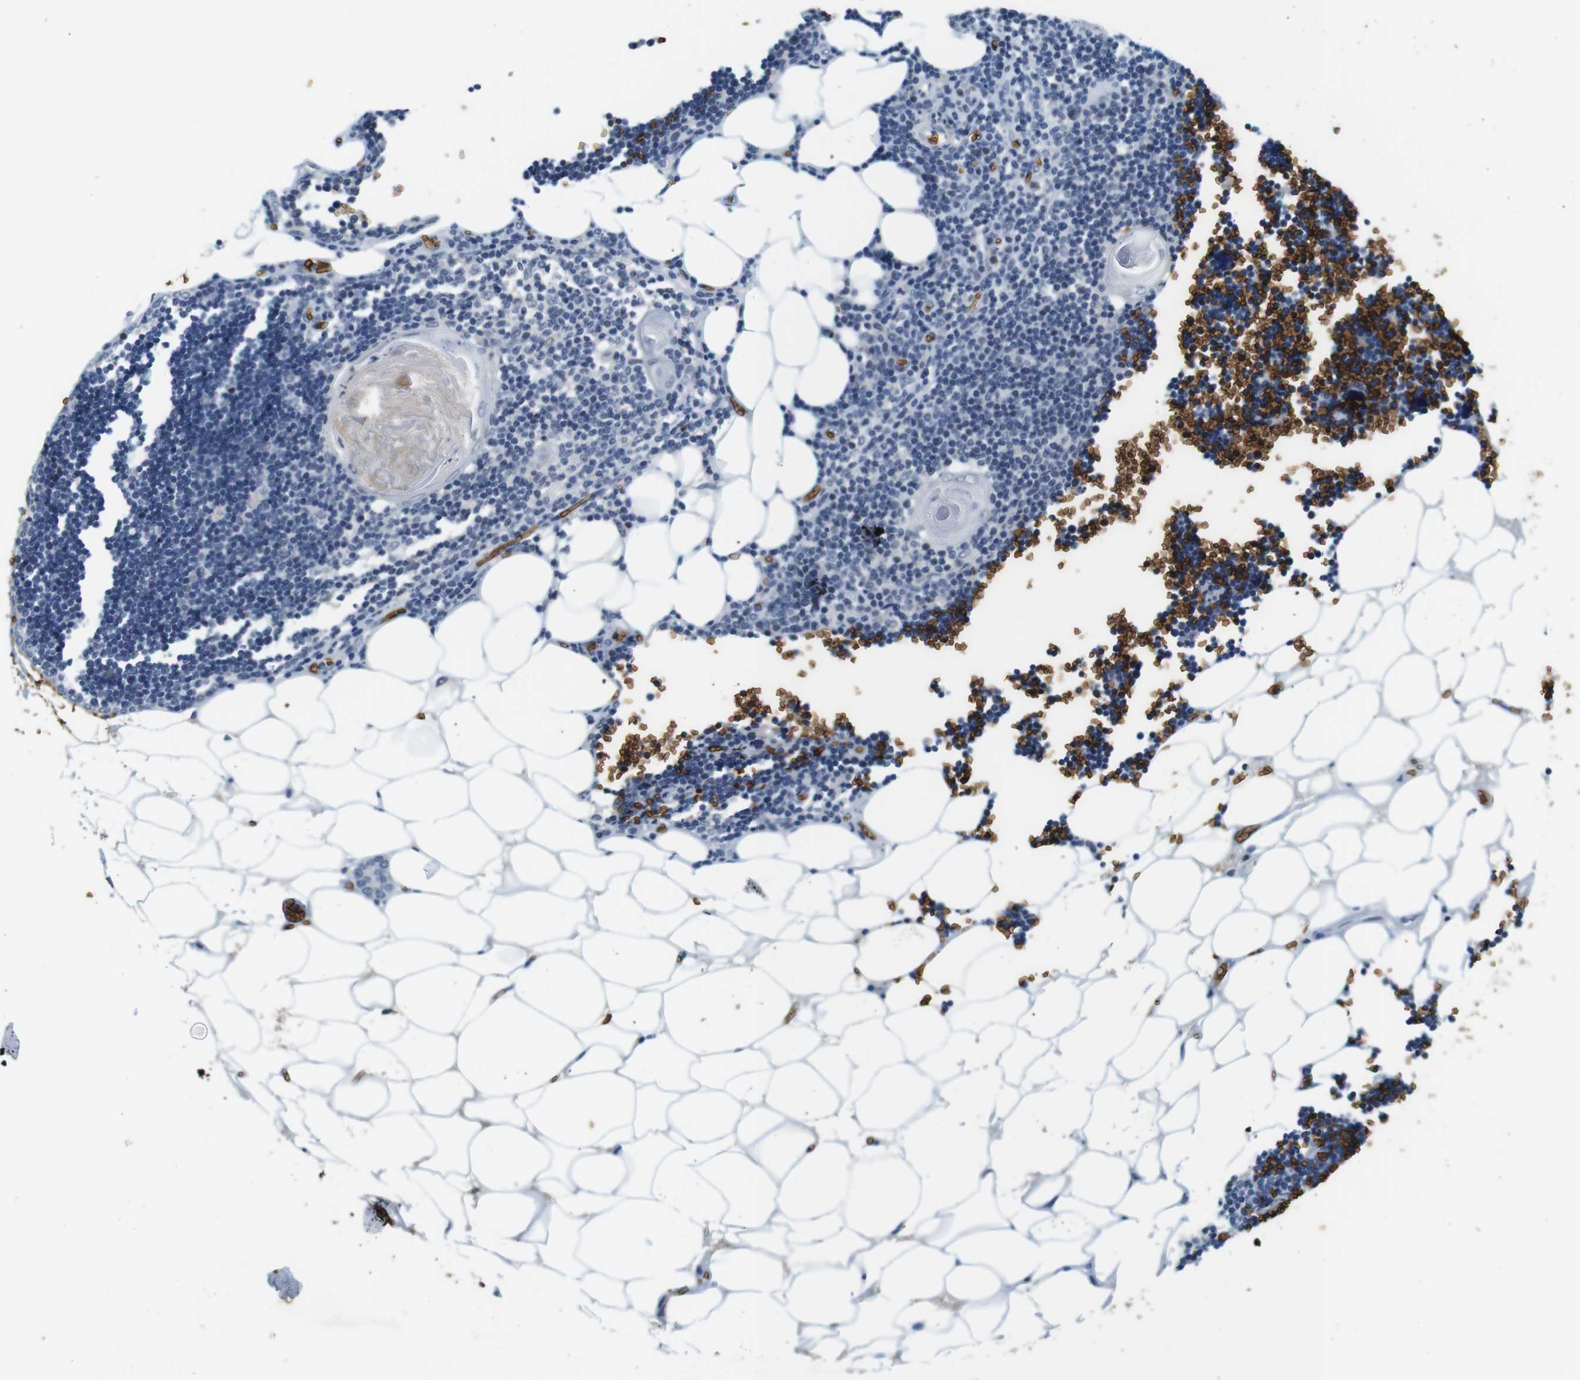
{"staining": {"intensity": "negative", "quantity": "none", "location": "none"}, "tissue": "lymph node", "cell_type": "Germinal center cells", "image_type": "normal", "snomed": [{"axis": "morphology", "description": "Normal tissue, NOS"}, {"axis": "topography", "description": "Lymph node"}], "caption": "Immunohistochemical staining of normal lymph node shows no significant positivity in germinal center cells.", "gene": "SLC4A1", "patient": {"sex": "male", "age": 33}}